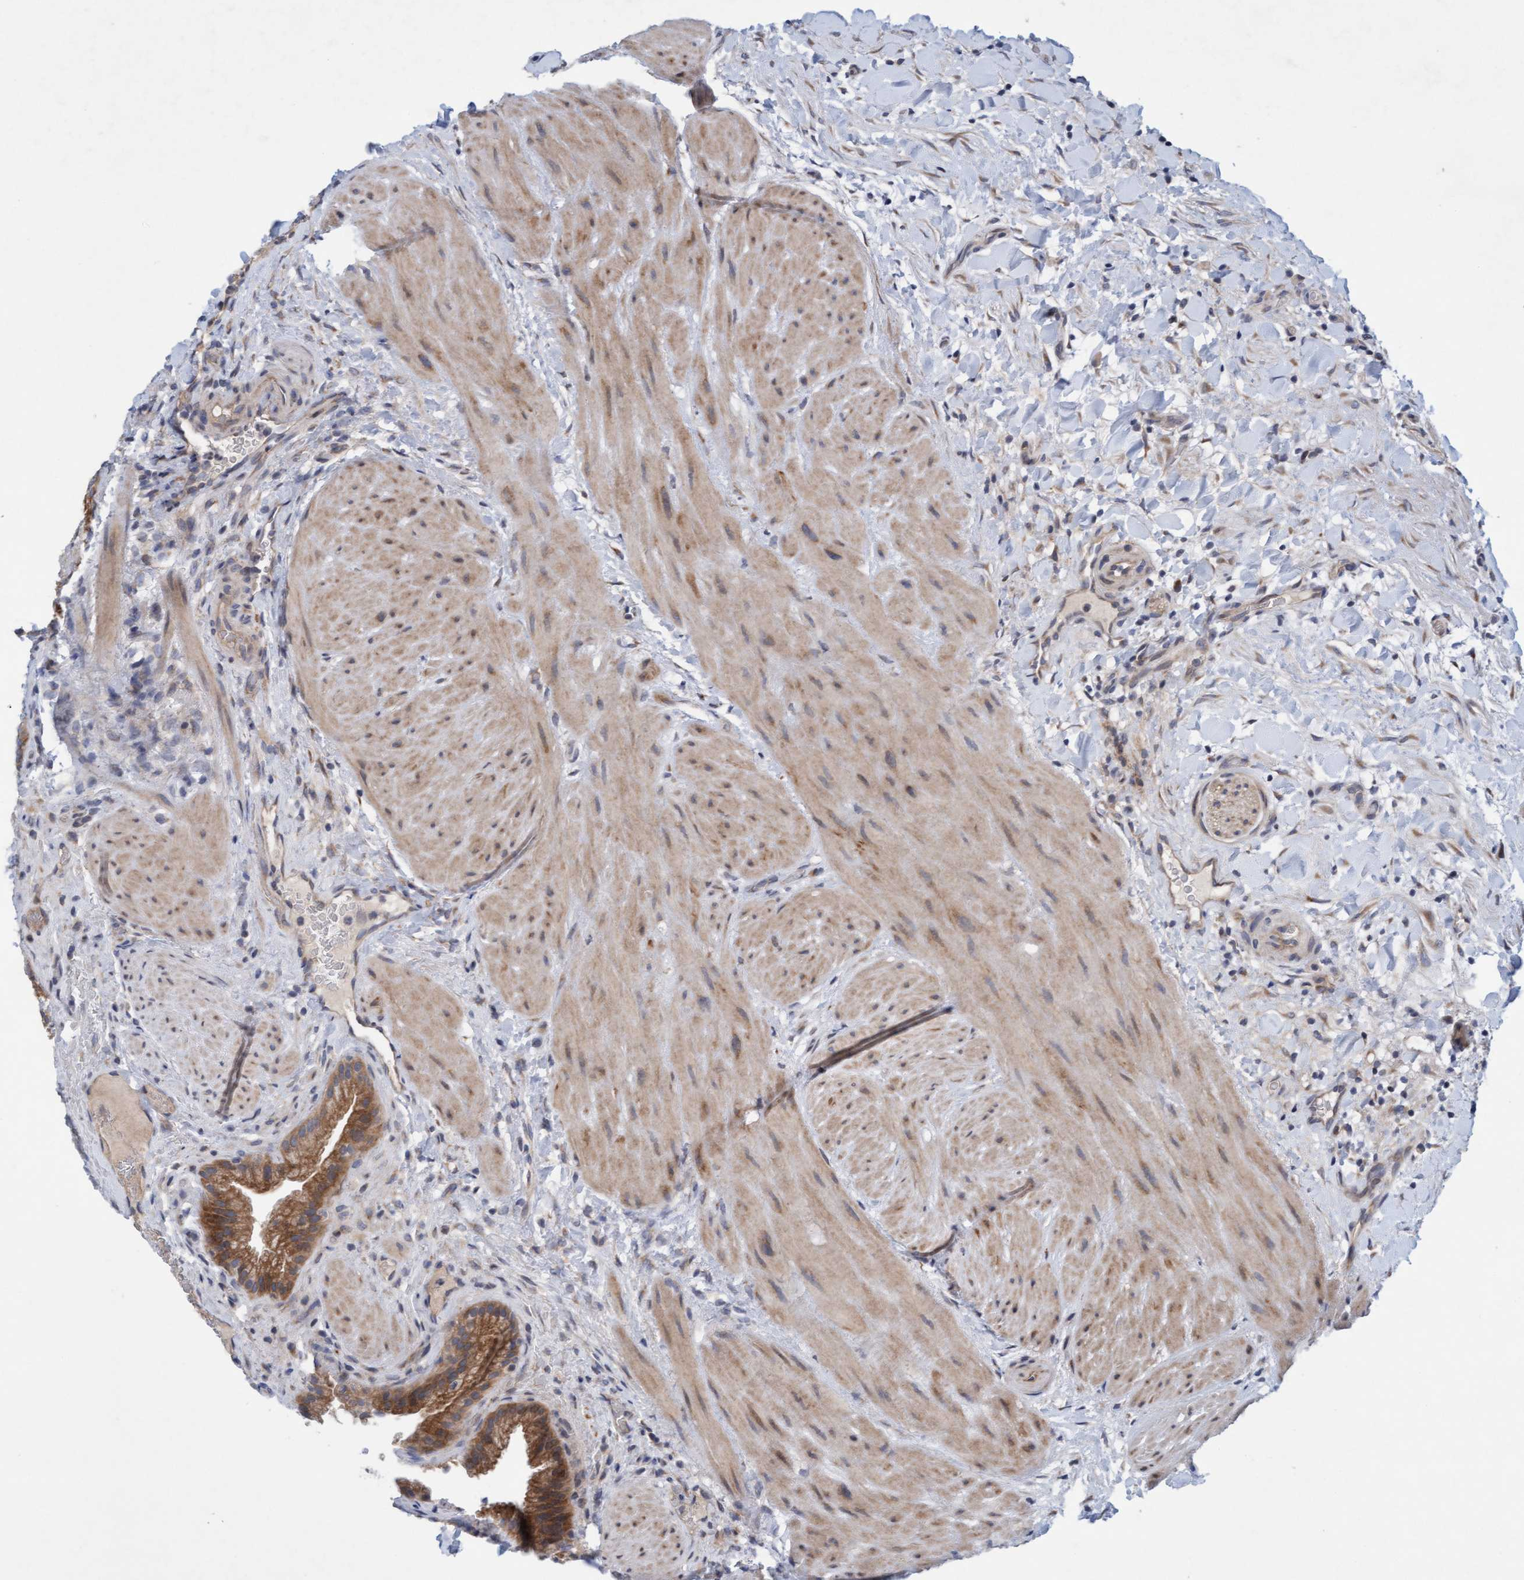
{"staining": {"intensity": "moderate", "quantity": ">75%", "location": "cytoplasmic/membranous"}, "tissue": "gallbladder", "cell_type": "Glandular cells", "image_type": "normal", "snomed": [{"axis": "morphology", "description": "Normal tissue, NOS"}, {"axis": "topography", "description": "Gallbladder"}], "caption": "Immunohistochemistry (IHC) of benign gallbladder exhibits medium levels of moderate cytoplasmic/membranous expression in approximately >75% of glandular cells.", "gene": "DDHD2", "patient": {"sex": "male", "age": 49}}